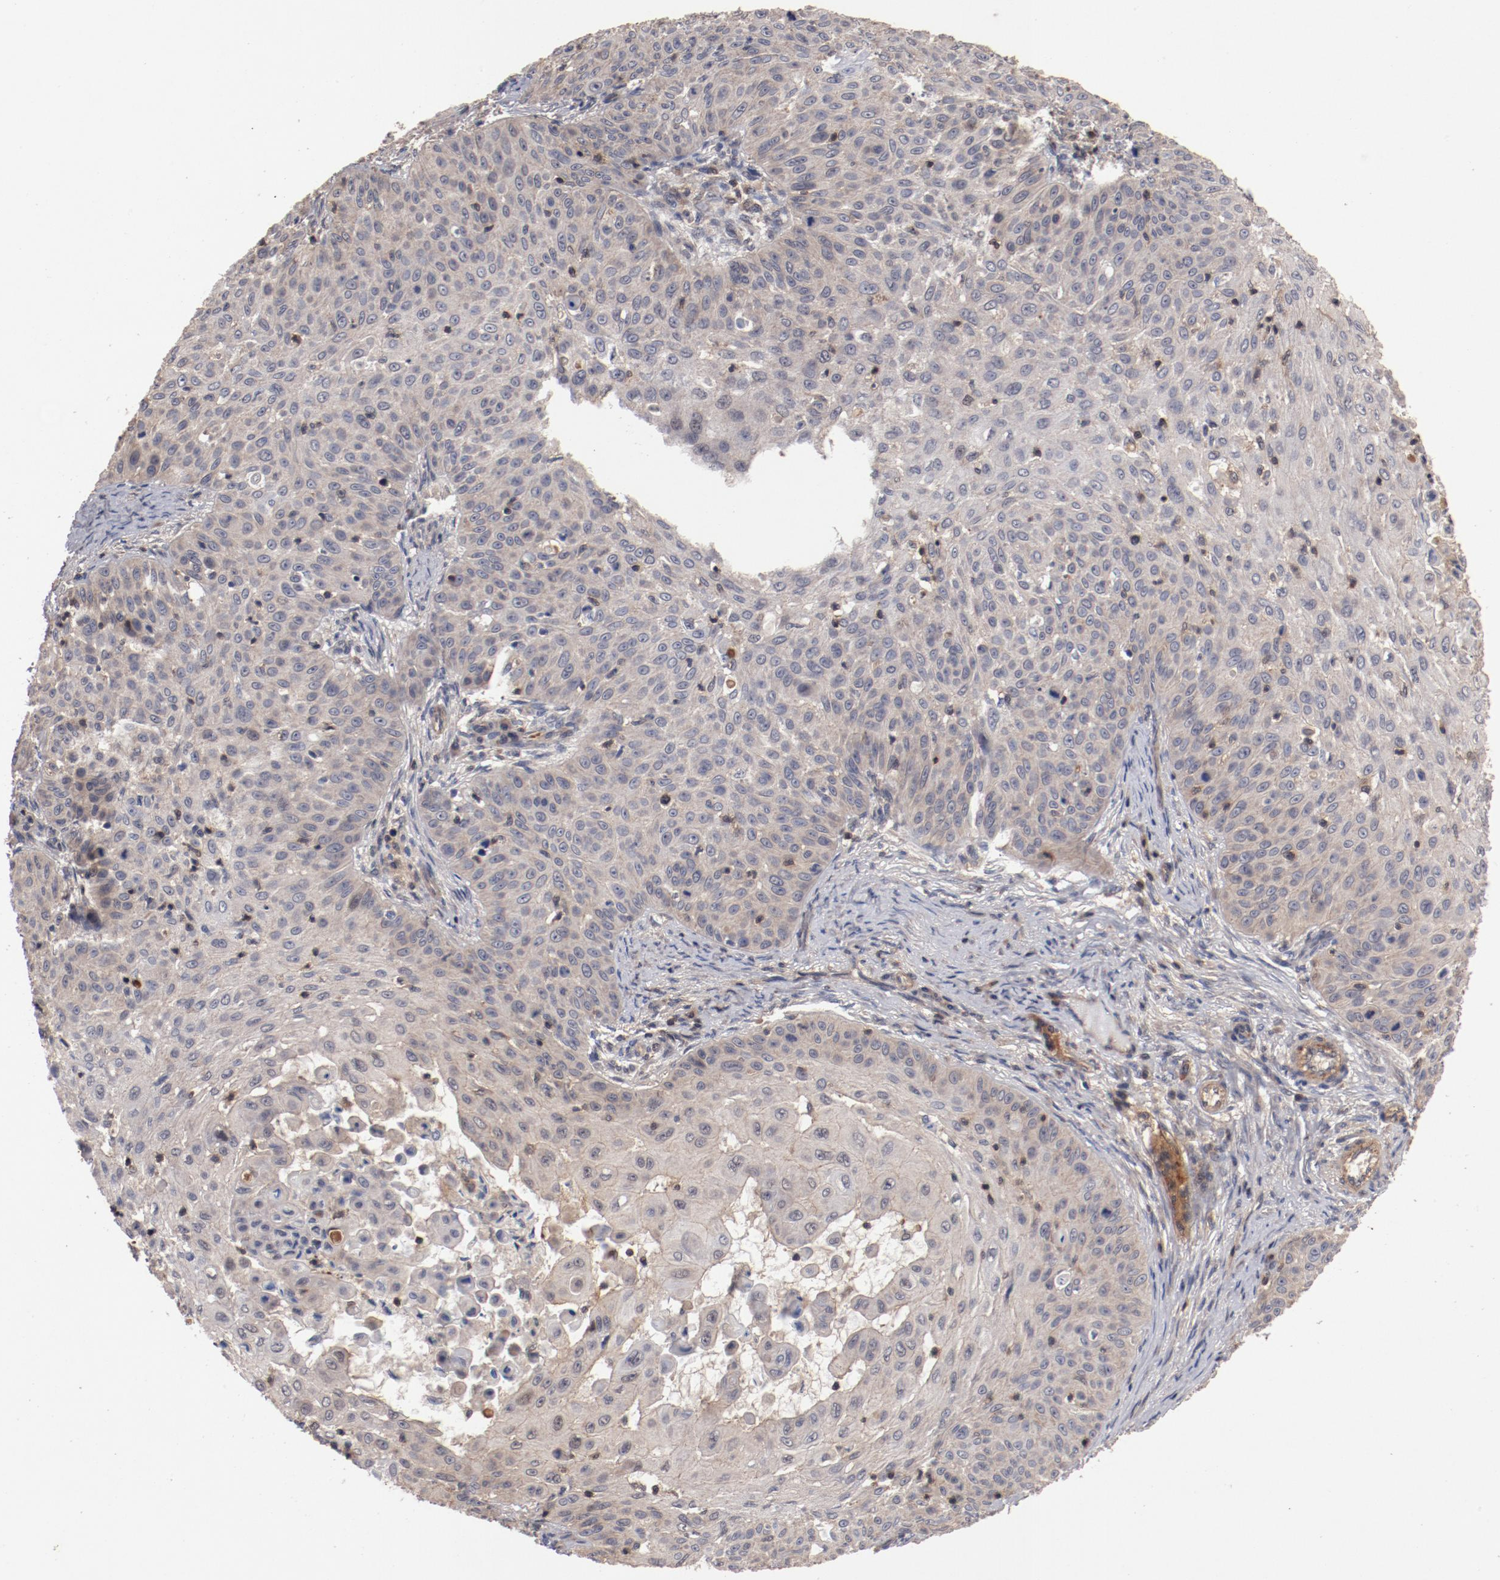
{"staining": {"intensity": "weak", "quantity": ">75%", "location": "cytoplasmic/membranous"}, "tissue": "skin cancer", "cell_type": "Tumor cells", "image_type": "cancer", "snomed": [{"axis": "morphology", "description": "Squamous cell carcinoma, NOS"}, {"axis": "topography", "description": "Skin"}], "caption": "Tumor cells show low levels of weak cytoplasmic/membranous positivity in approximately >75% of cells in human skin squamous cell carcinoma.", "gene": "GUF1", "patient": {"sex": "male", "age": 82}}